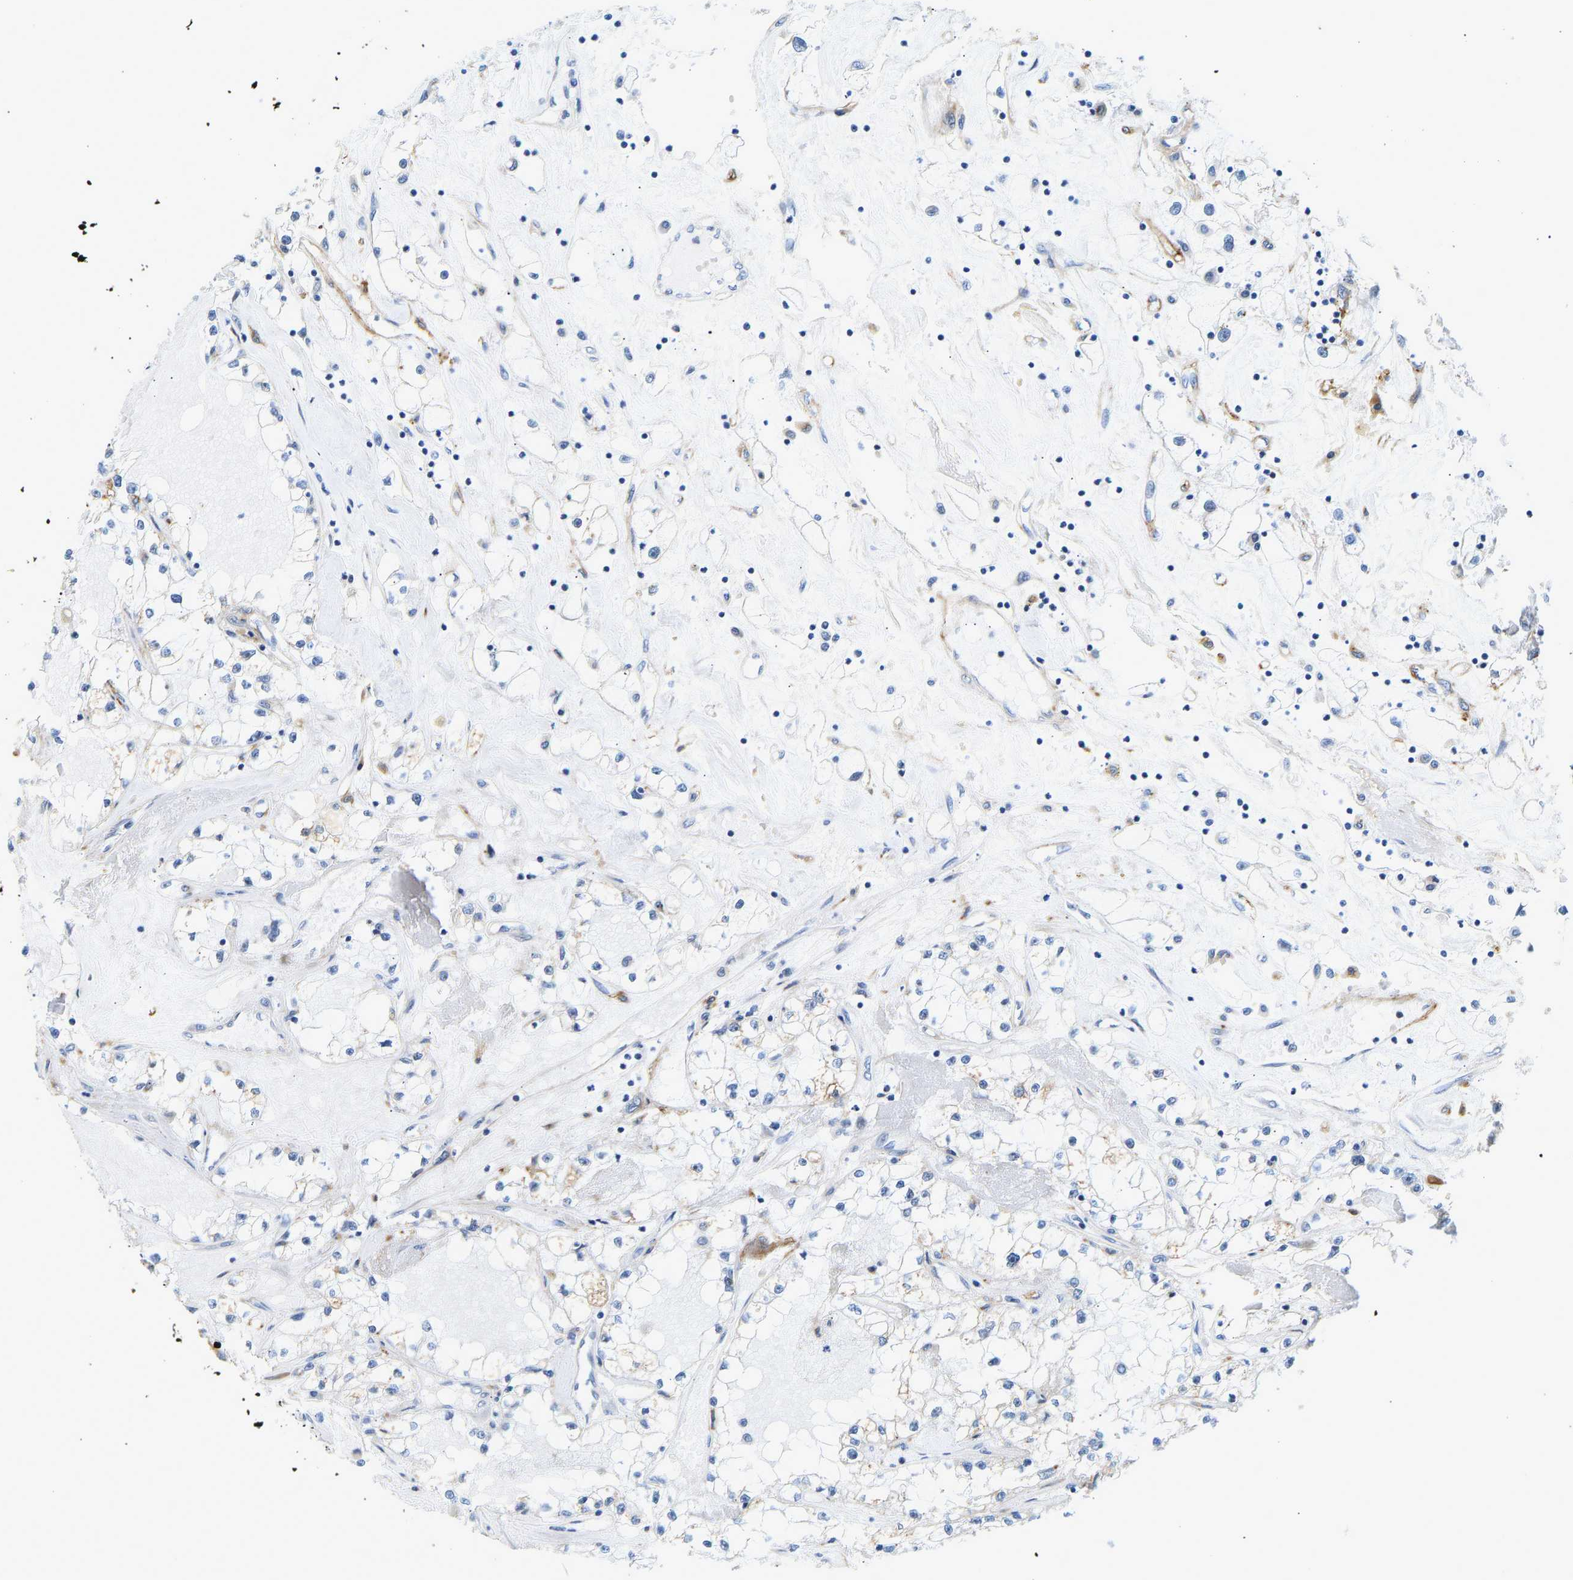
{"staining": {"intensity": "negative", "quantity": "none", "location": "none"}, "tissue": "renal cancer", "cell_type": "Tumor cells", "image_type": "cancer", "snomed": [{"axis": "morphology", "description": "Adenocarcinoma, NOS"}, {"axis": "topography", "description": "Kidney"}], "caption": "Immunohistochemistry image of adenocarcinoma (renal) stained for a protein (brown), which reveals no positivity in tumor cells.", "gene": "RESF1", "patient": {"sex": "male", "age": 56}}